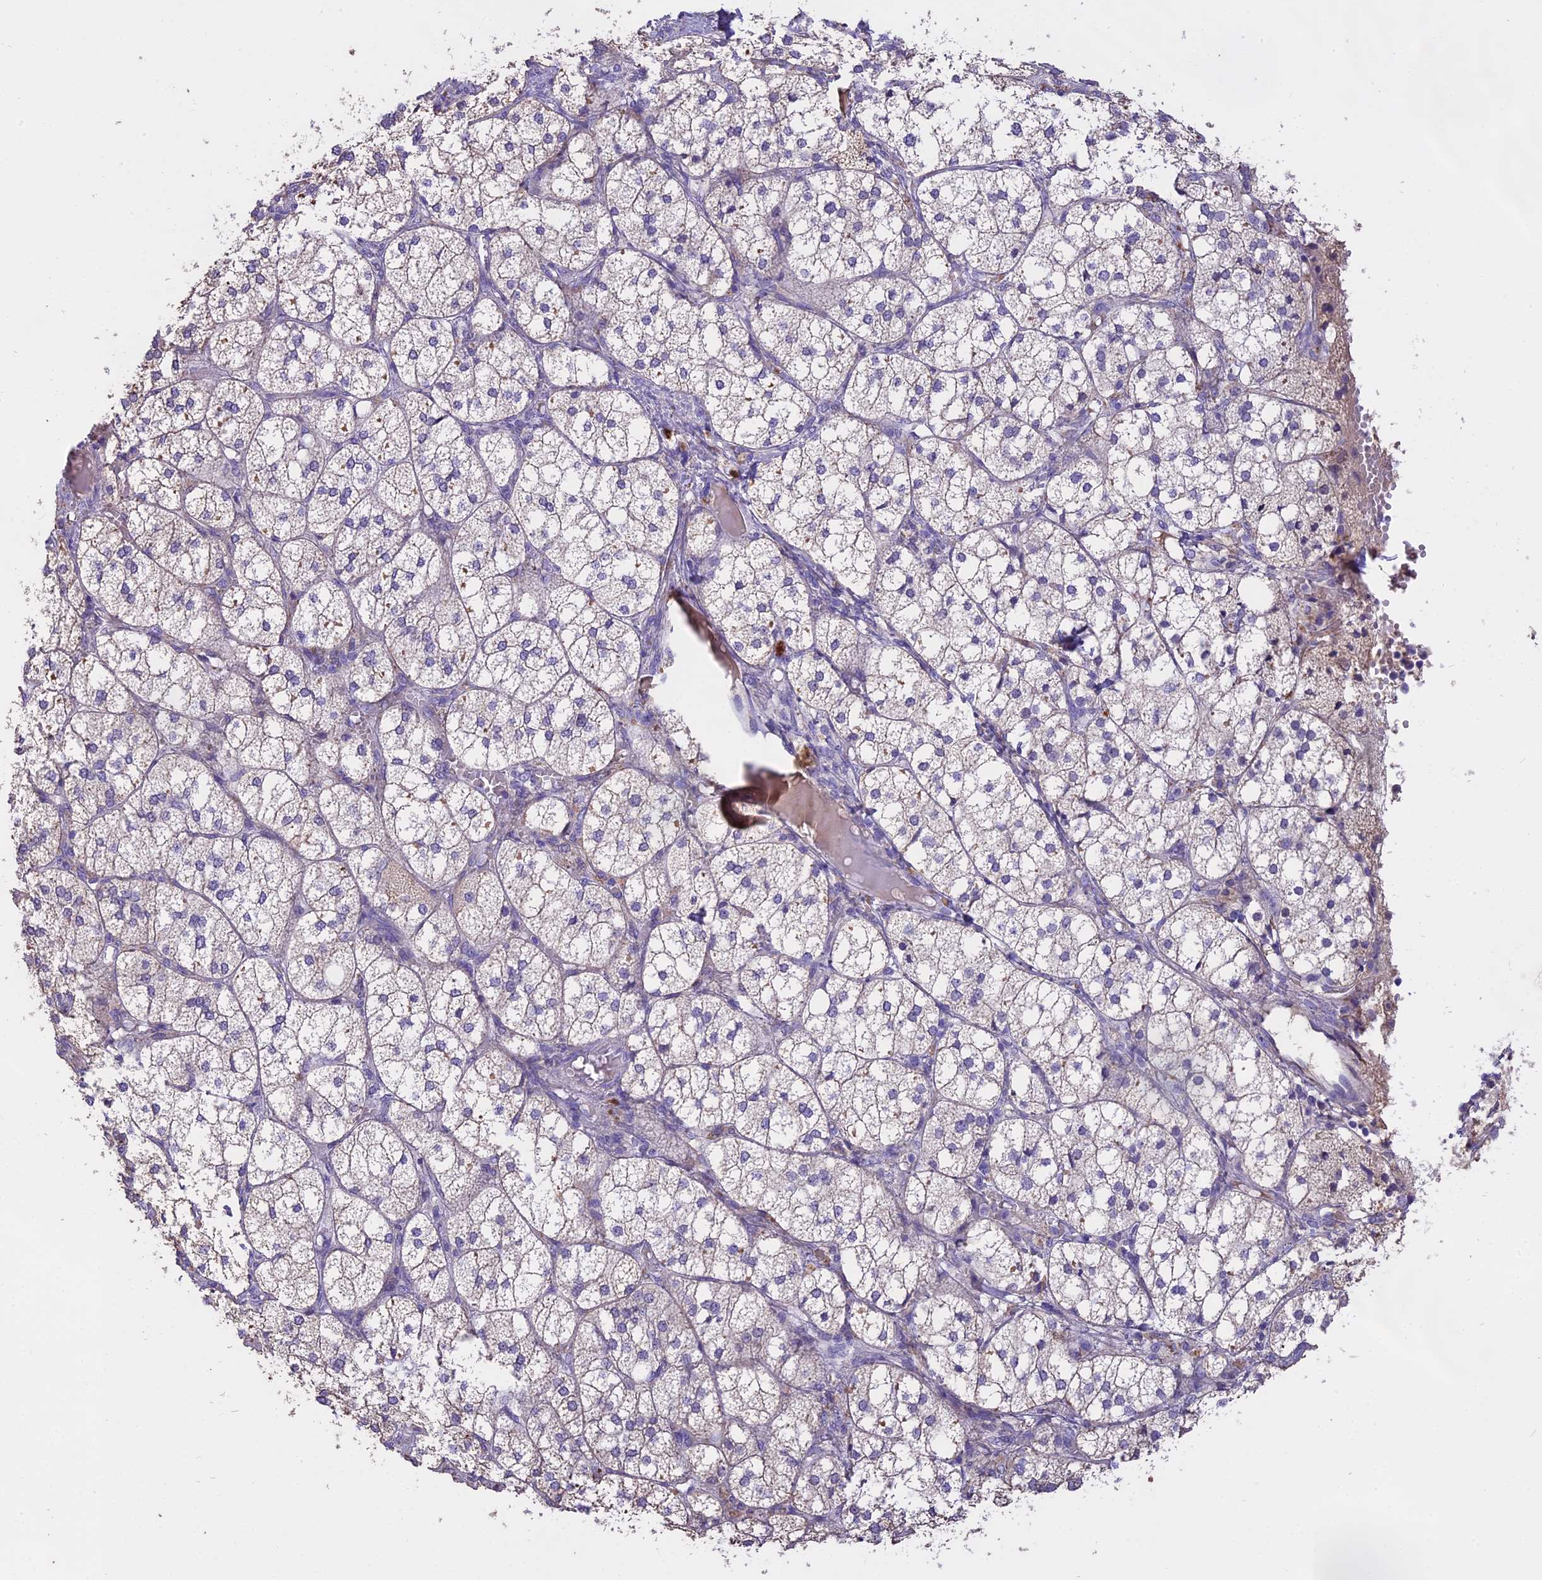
{"staining": {"intensity": "negative", "quantity": "none", "location": "none"}, "tissue": "adrenal gland", "cell_type": "Glandular cells", "image_type": "normal", "snomed": [{"axis": "morphology", "description": "Normal tissue, NOS"}, {"axis": "topography", "description": "Adrenal gland"}], "caption": "Protein analysis of unremarkable adrenal gland shows no significant expression in glandular cells. (DAB (3,3'-diaminobenzidine) IHC, high magnification).", "gene": "WFDC2", "patient": {"sex": "female", "age": 61}}